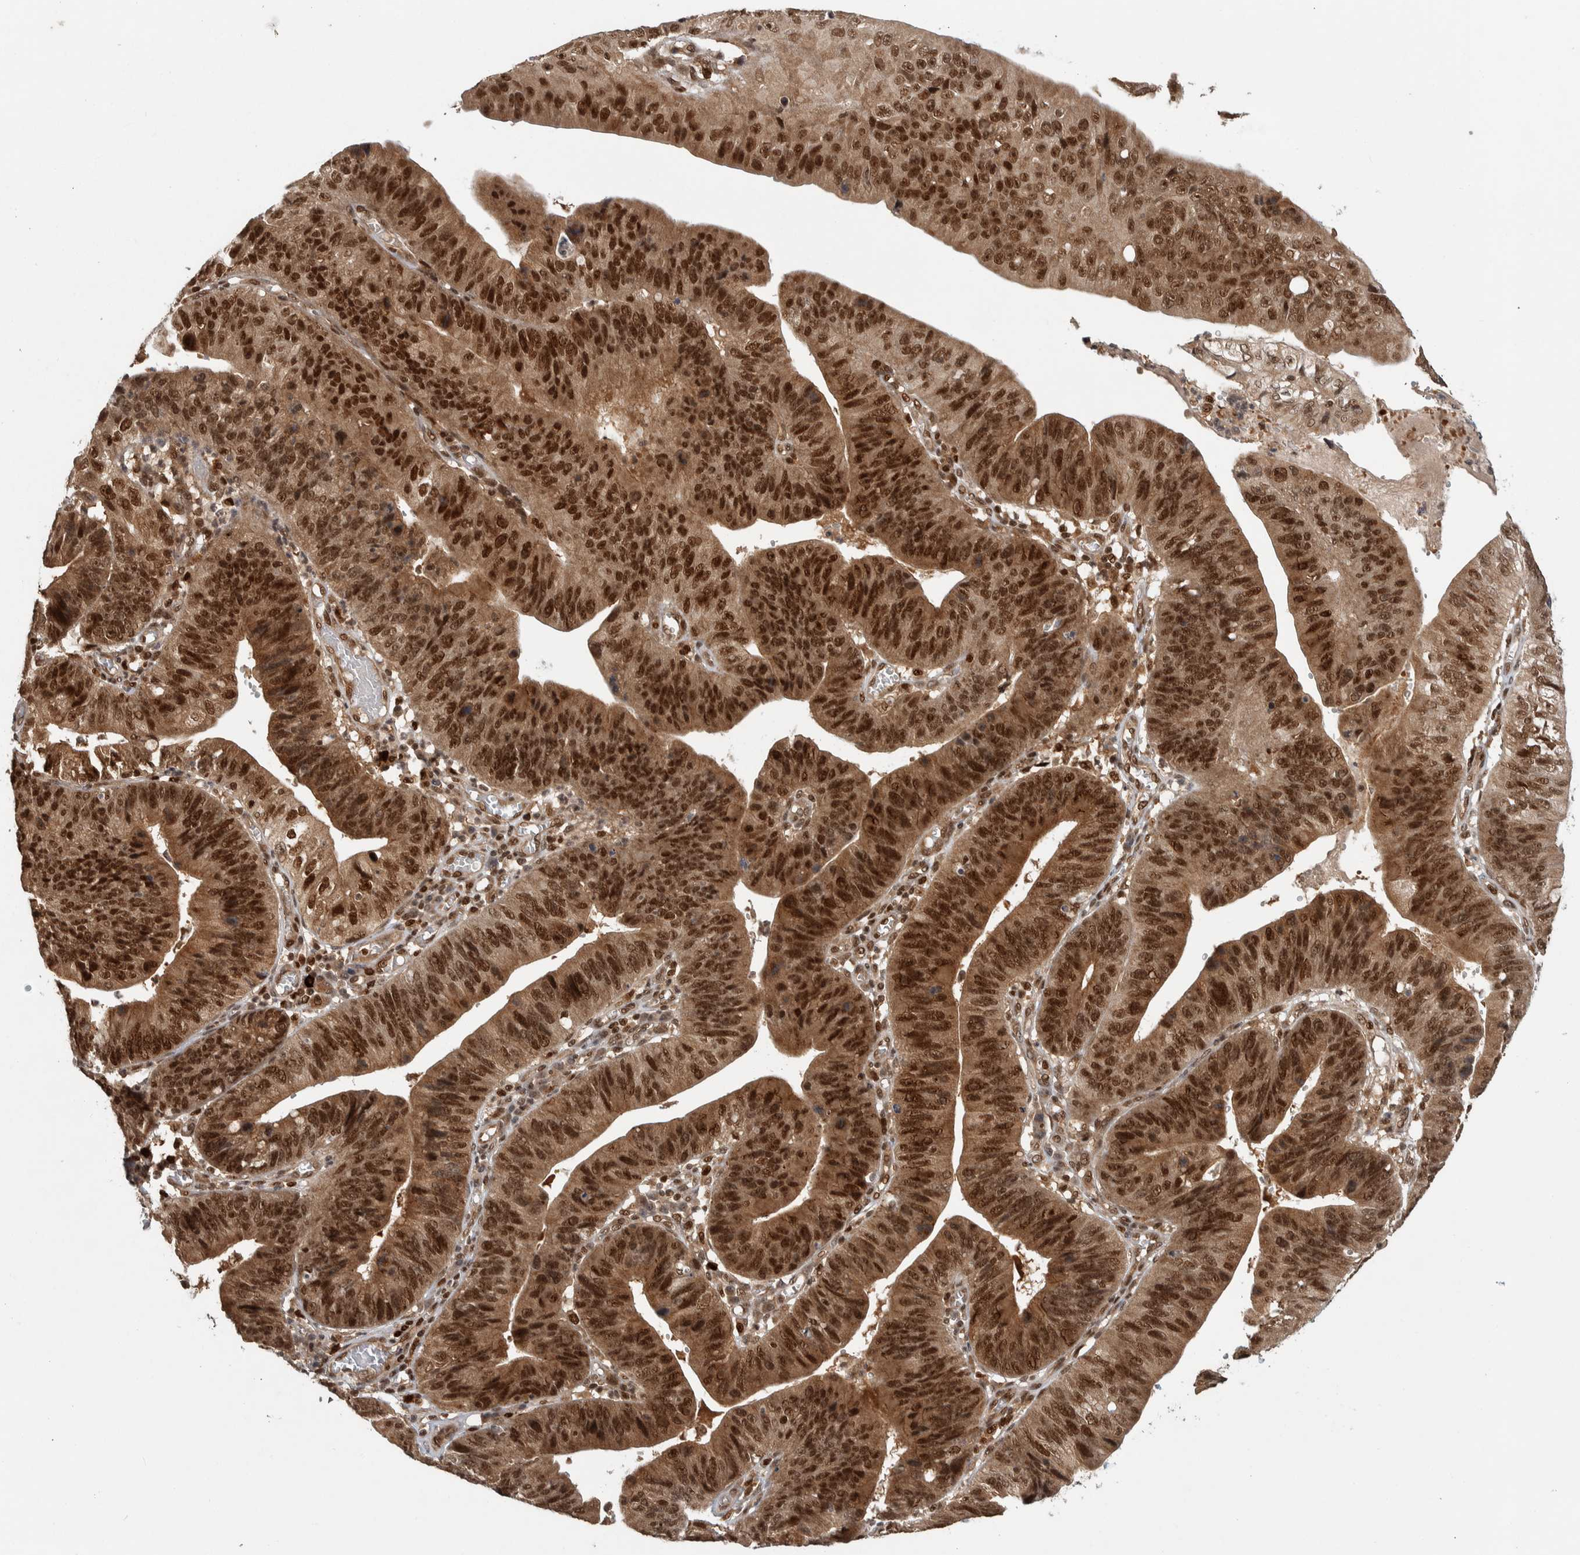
{"staining": {"intensity": "strong", "quantity": ">75%", "location": "cytoplasmic/membranous,nuclear"}, "tissue": "stomach cancer", "cell_type": "Tumor cells", "image_type": "cancer", "snomed": [{"axis": "morphology", "description": "Adenocarcinoma, NOS"}, {"axis": "topography", "description": "Stomach"}], "caption": "Protein staining of stomach cancer (adenocarcinoma) tissue displays strong cytoplasmic/membranous and nuclear positivity in about >75% of tumor cells.", "gene": "RPS6KA4", "patient": {"sex": "male", "age": 59}}